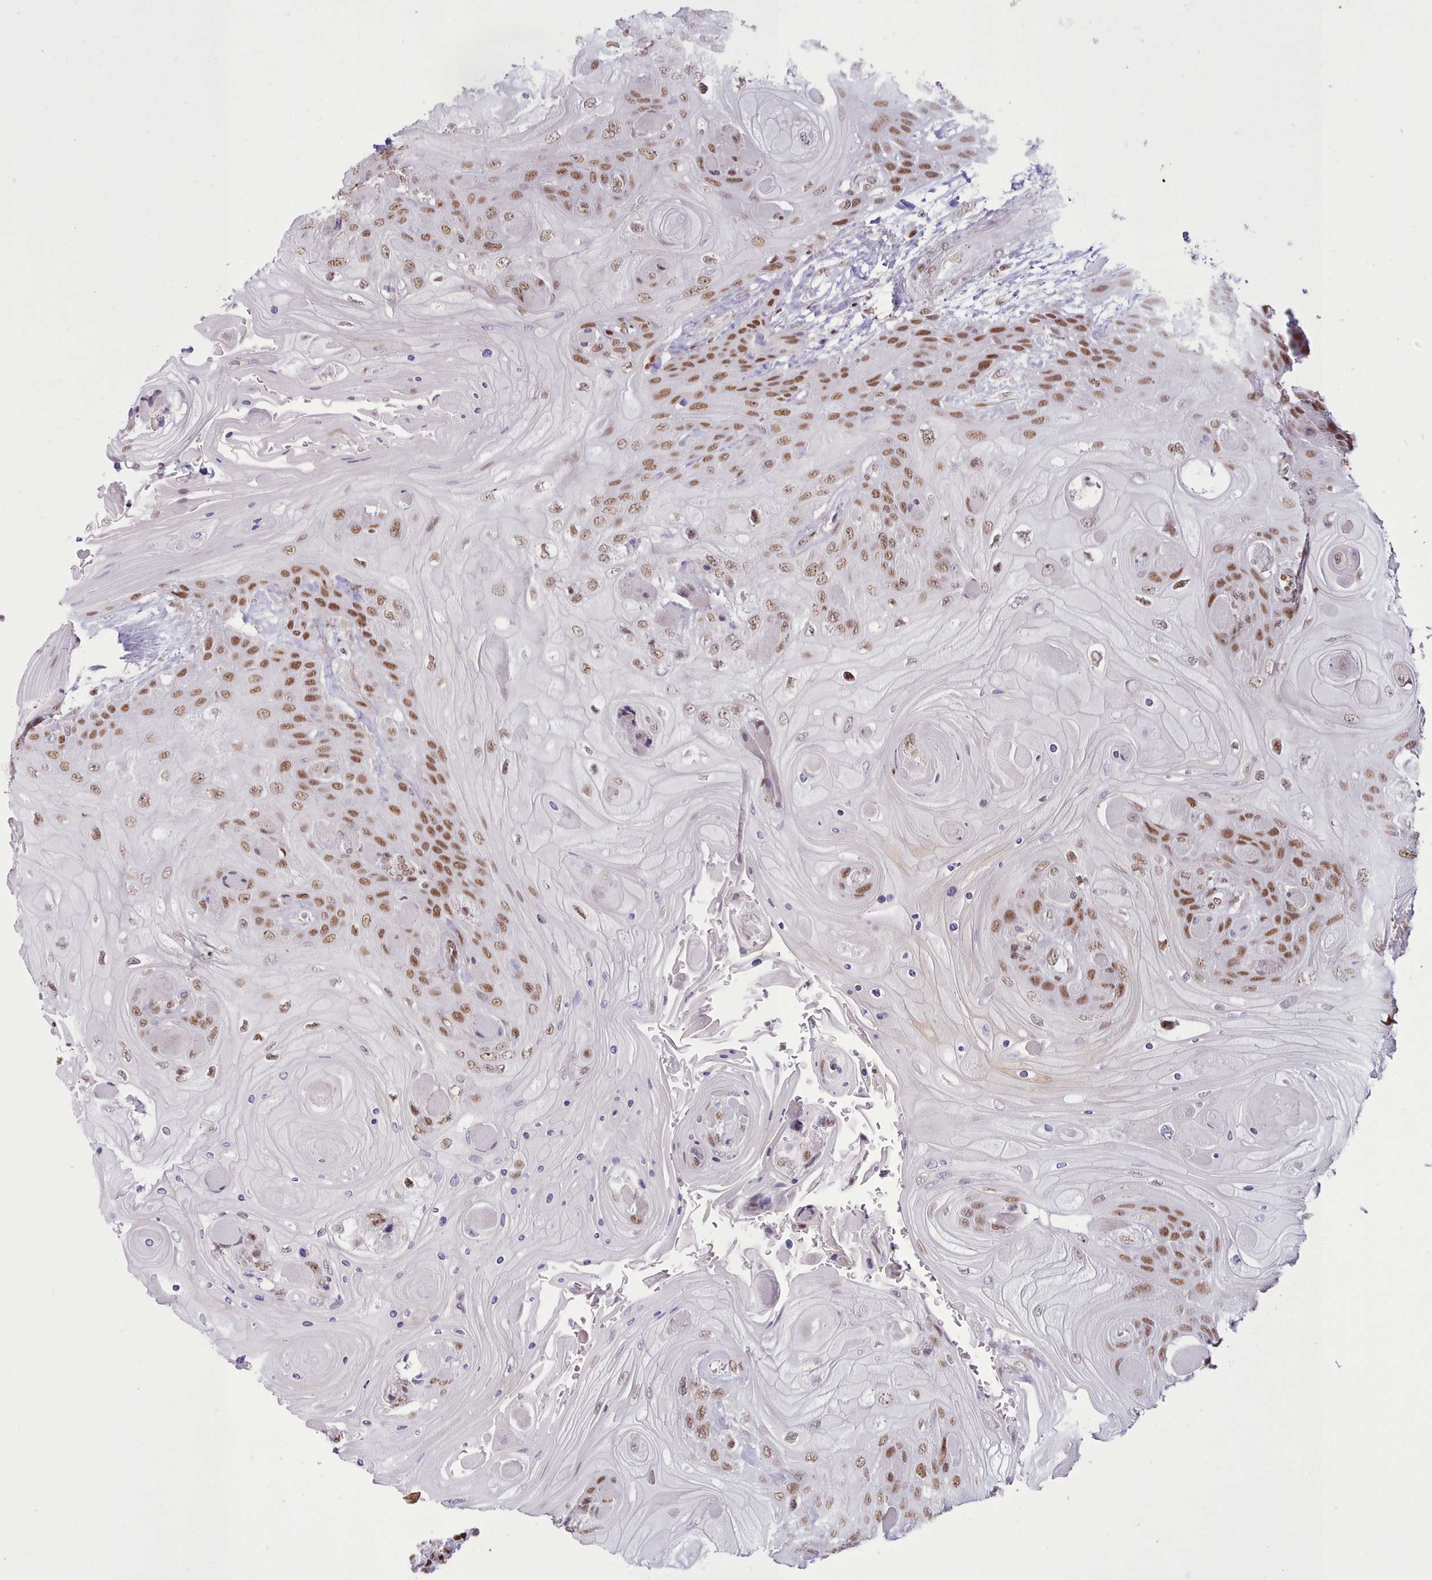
{"staining": {"intensity": "moderate", "quantity": ">75%", "location": "nuclear"}, "tissue": "head and neck cancer", "cell_type": "Tumor cells", "image_type": "cancer", "snomed": [{"axis": "morphology", "description": "Squamous cell carcinoma, NOS"}, {"axis": "topography", "description": "Head-Neck"}], "caption": "Immunohistochemistry (IHC) of human head and neck cancer reveals medium levels of moderate nuclear positivity in approximately >75% of tumor cells. Immunohistochemistry stains the protein in brown and the nuclei are stained blue.", "gene": "TAF15", "patient": {"sex": "female", "age": 43}}